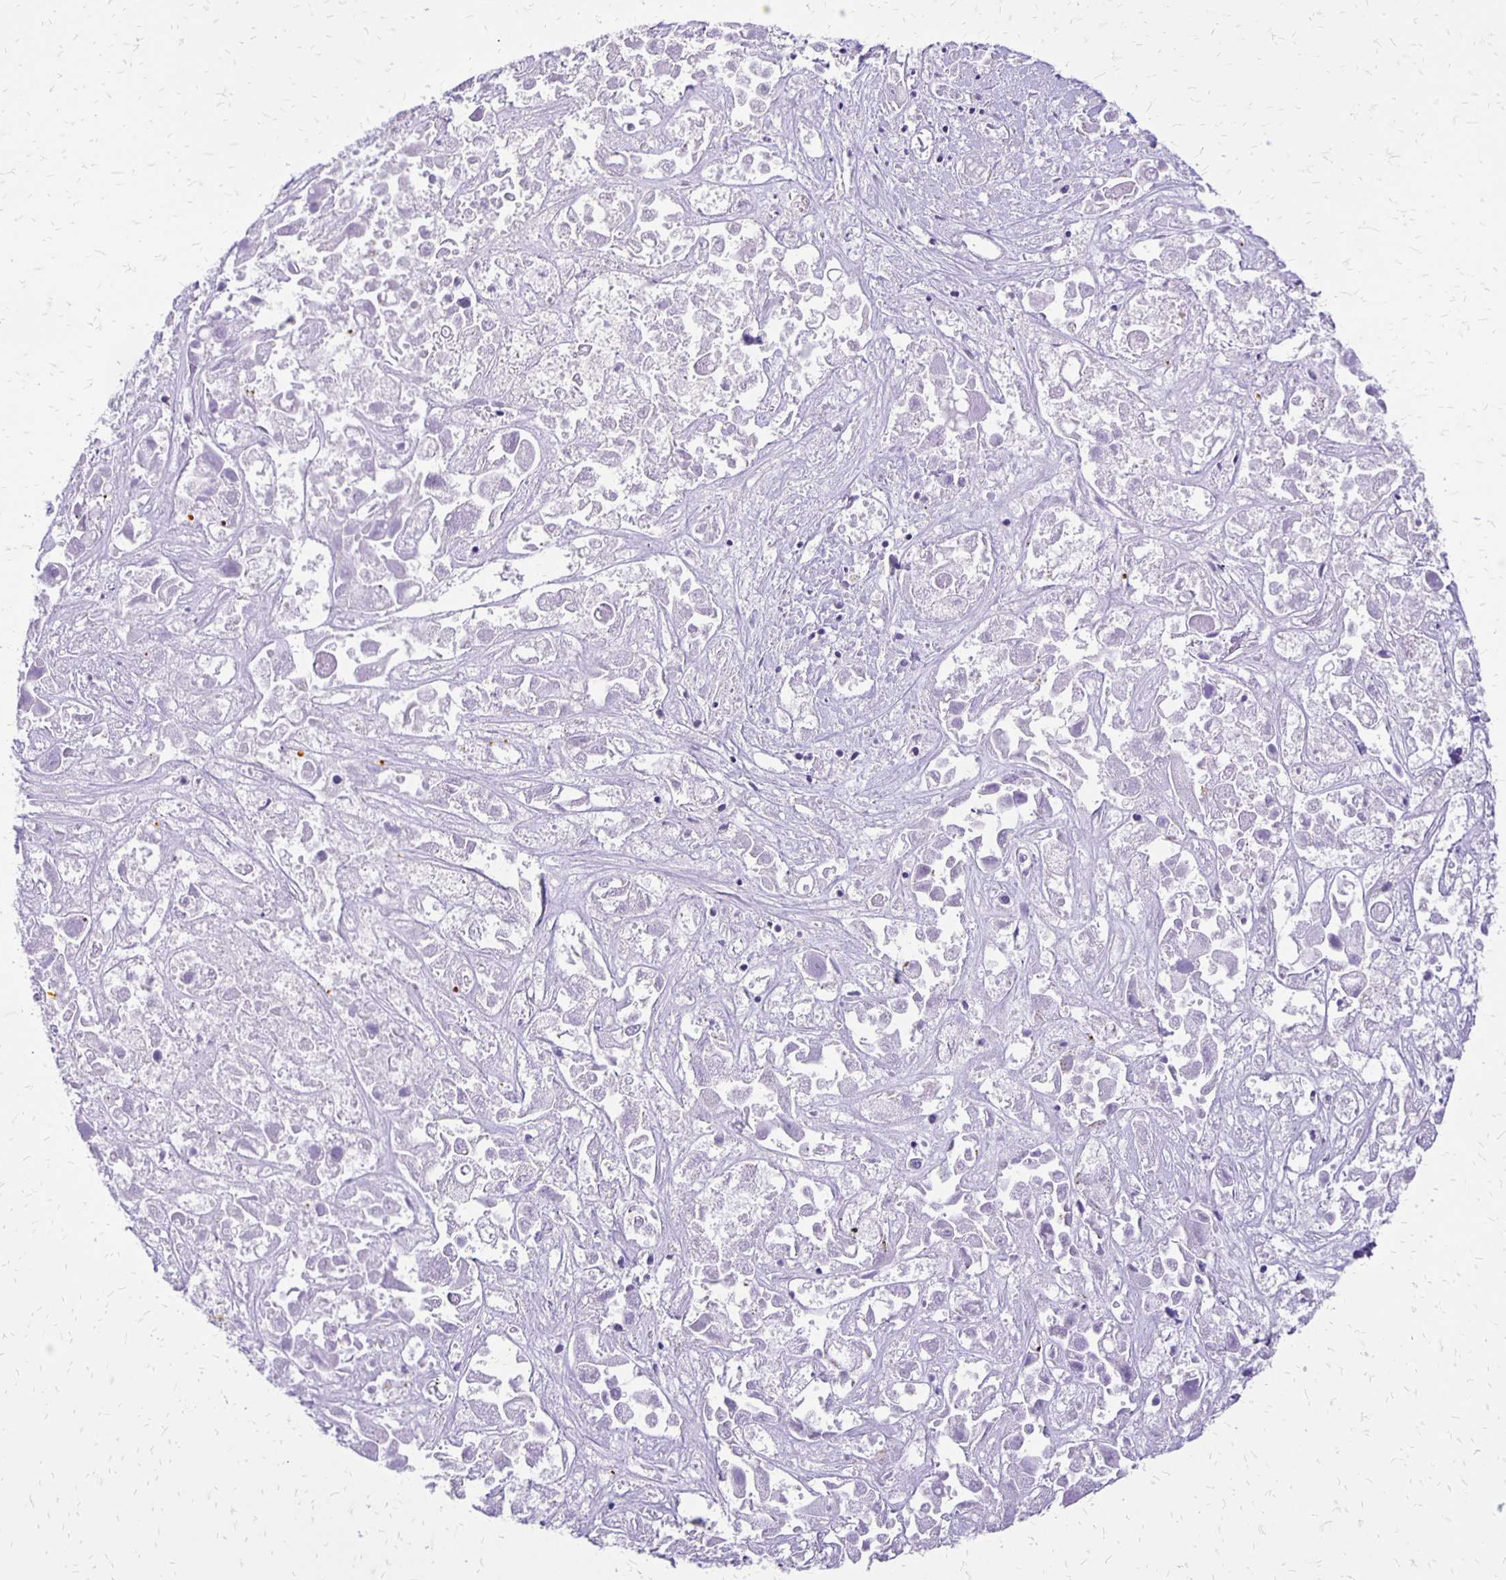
{"staining": {"intensity": "negative", "quantity": "none", "location": "none"}, "tissue": "liver cancer", "cell_type": "Tumor cells", "image_type": "cancer", "snomed": [{"axis": "morphology", "description": "Cholangiocarcinoma"}, {"axis": "topography", "description": "Liver"}], "caption": "A micrograph of human cholangiocarcinoma (liver) is negative for staining in tumor cells. (DAB immunohistochemistry (IHC) visualized using brightfield microscopy, high magnification).", "gene": "ANKRD45", "patient": {"sex": "male", "age": 81}}